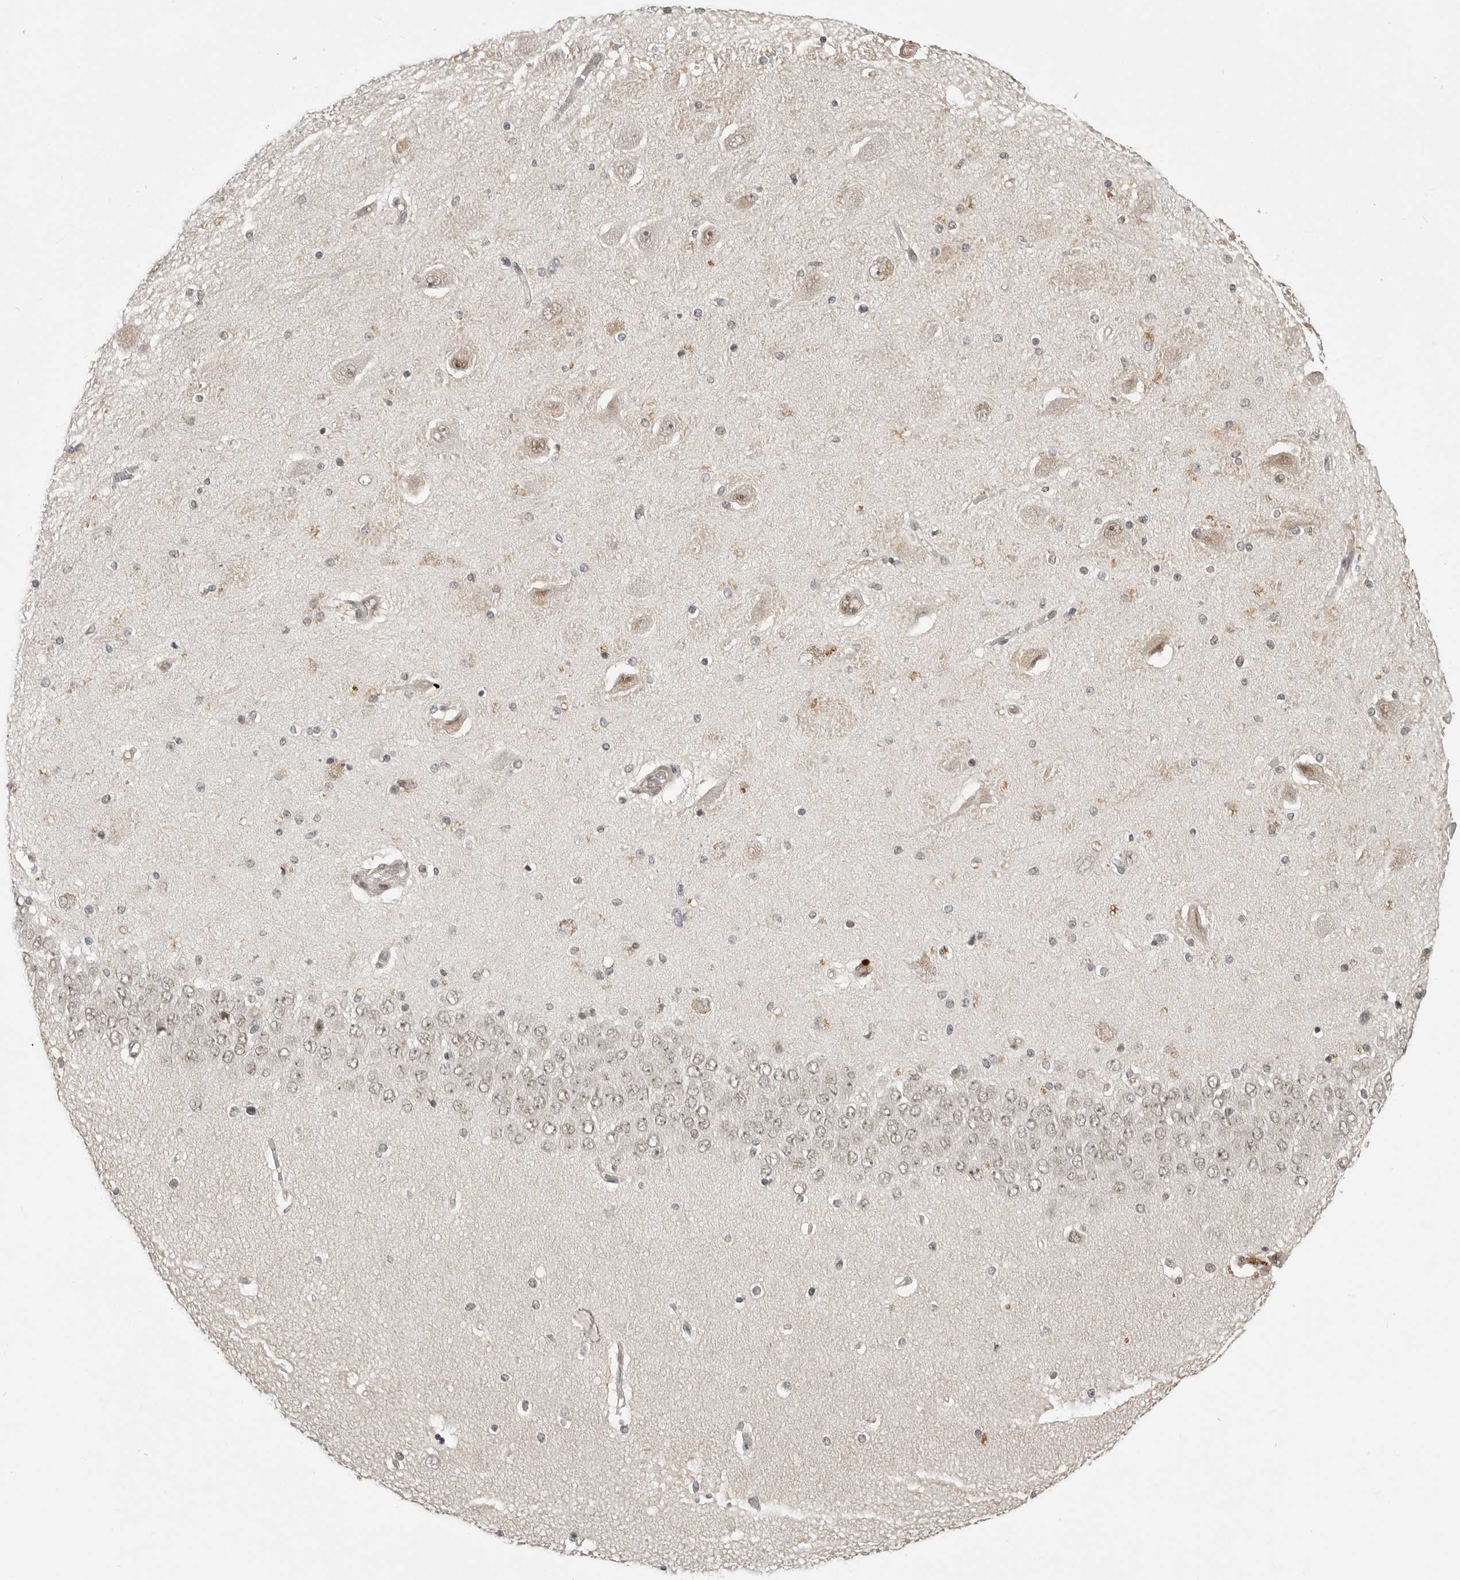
{"staining": {"intensity": "weak", "quantity": "<25%", "location": "cytoplasmic/membranous,nuclear"}, "tissue": "hippocampus", "cell_type": "Glial cells", "image_type": "normal", "snomed": [{"axis": "morphology", "description": "Normal tissue, NOS"}, {"axis": "topography", "description": "Hippocampus"}], "caption": "Immunohistochemistry (IHC) of unremarkable hippocampus shows no expression in glial cells.", "gene": "C8orf33", "patient": {"sex": "female", "age": 54}}